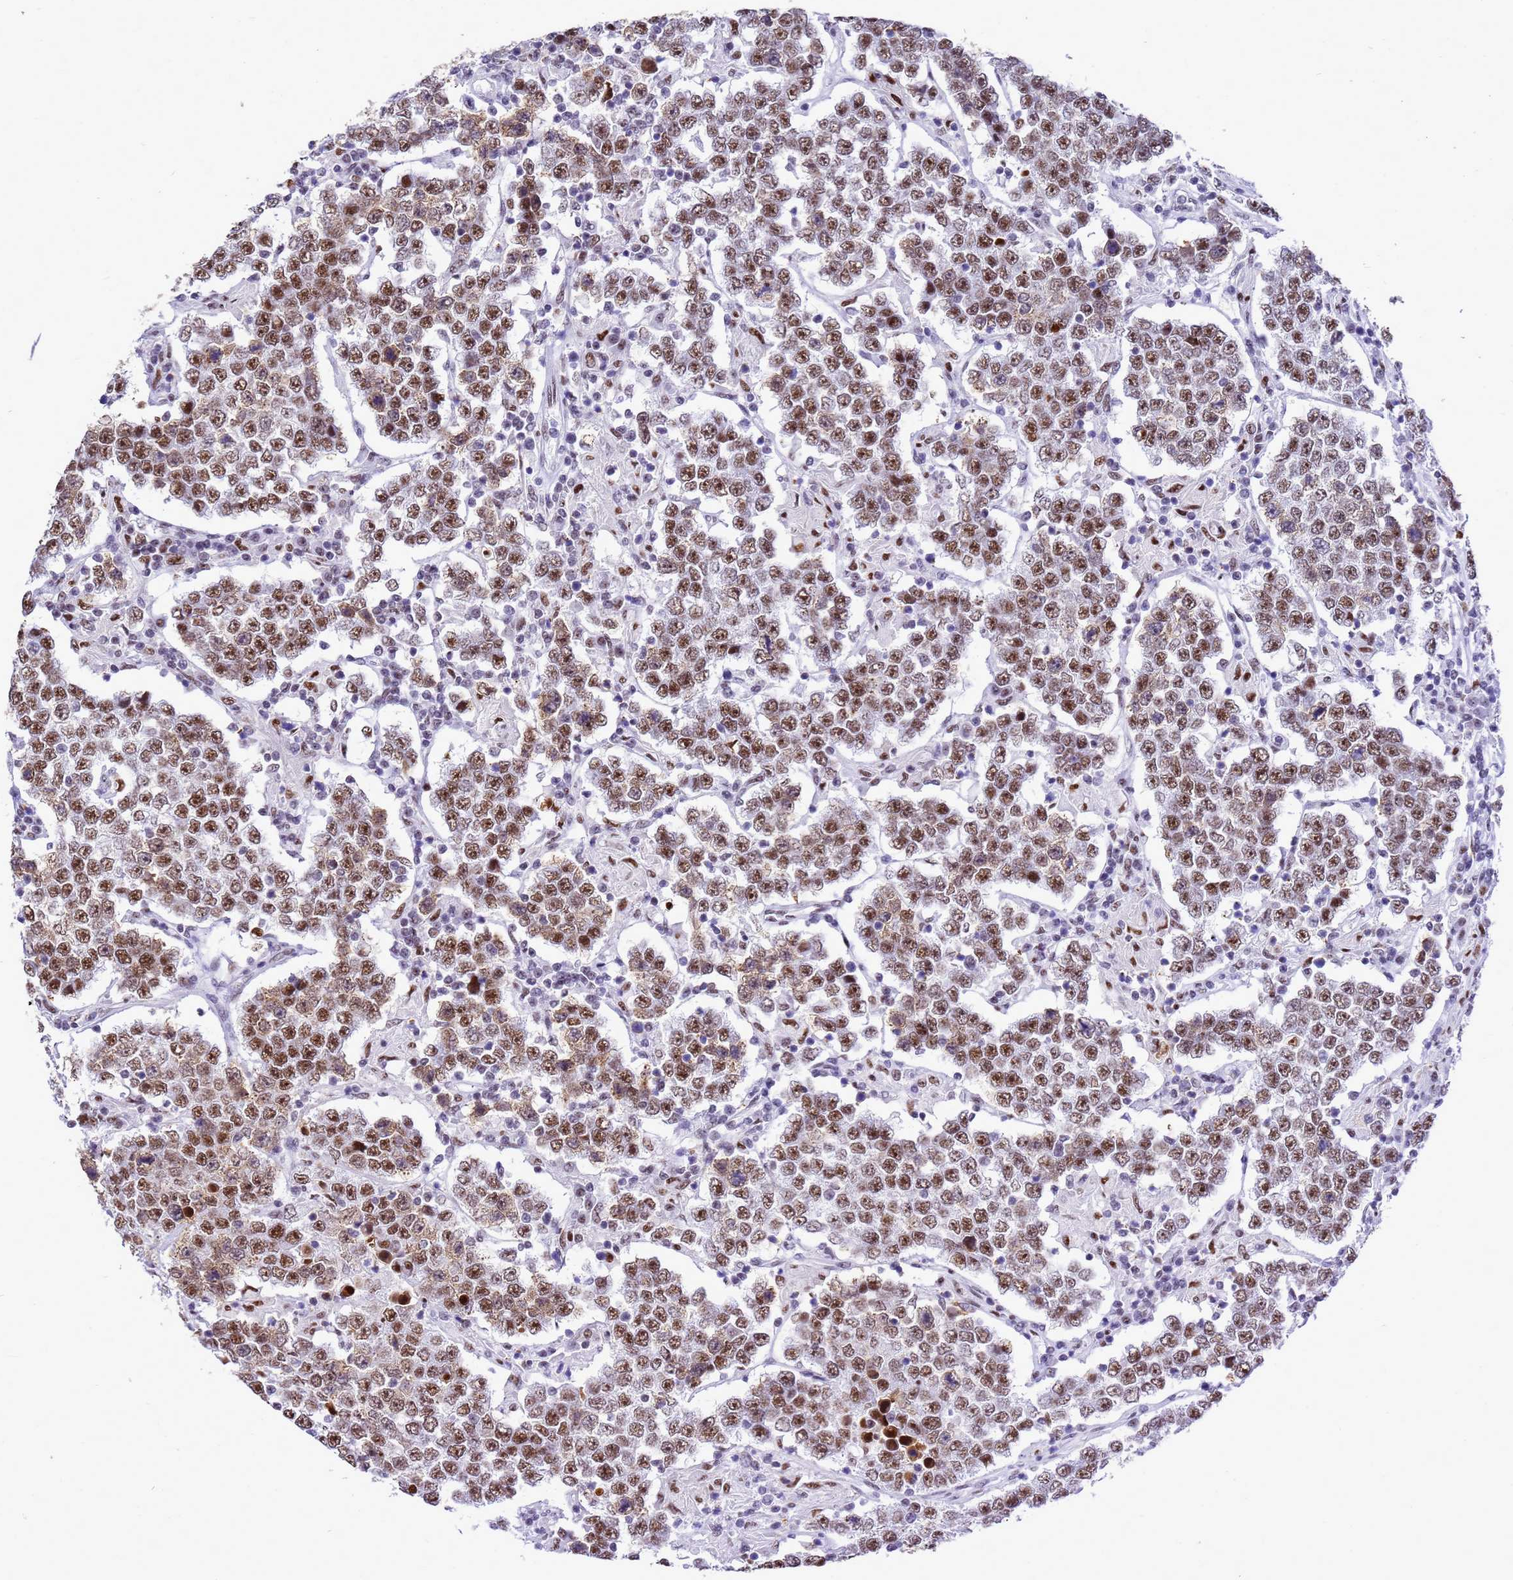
{"staining": {"intensity": "moderate", "quantity": ">75%", "location": "nuclear"}, "tissue": "testis cancer", "cell_type": "Tumor cells", "image_type": "cancer", "snomed": [{"axis": "morphology", "description": "Normal tissue, NOS"}, {"axis": "morphology", "description": "Urothelial carcinoma, High grade"}, {"axis": "morphology", "description": "Seminoma, NOS"}, {"axis": "morphology", "description": "Carcinoma, Embryonal, NOS"}, {"axis": "topography", "description": "Urinary bladder"}, {"axis": "topography", "description": "Testis"}], "caption": "Immunohistochemistry (IHC) staining of testis embryonal carcinoma, which displays medium levels of moderate nuclear expression in approximately >75% of tumor cells indicating moderate nuclear protein expression. The staining was performed using DAB (brown) for protein detection and nuclei were counterstained in hematoxylin (blue).", "gene": "SART3", "patient": {"sex": "male", "age": 41}}